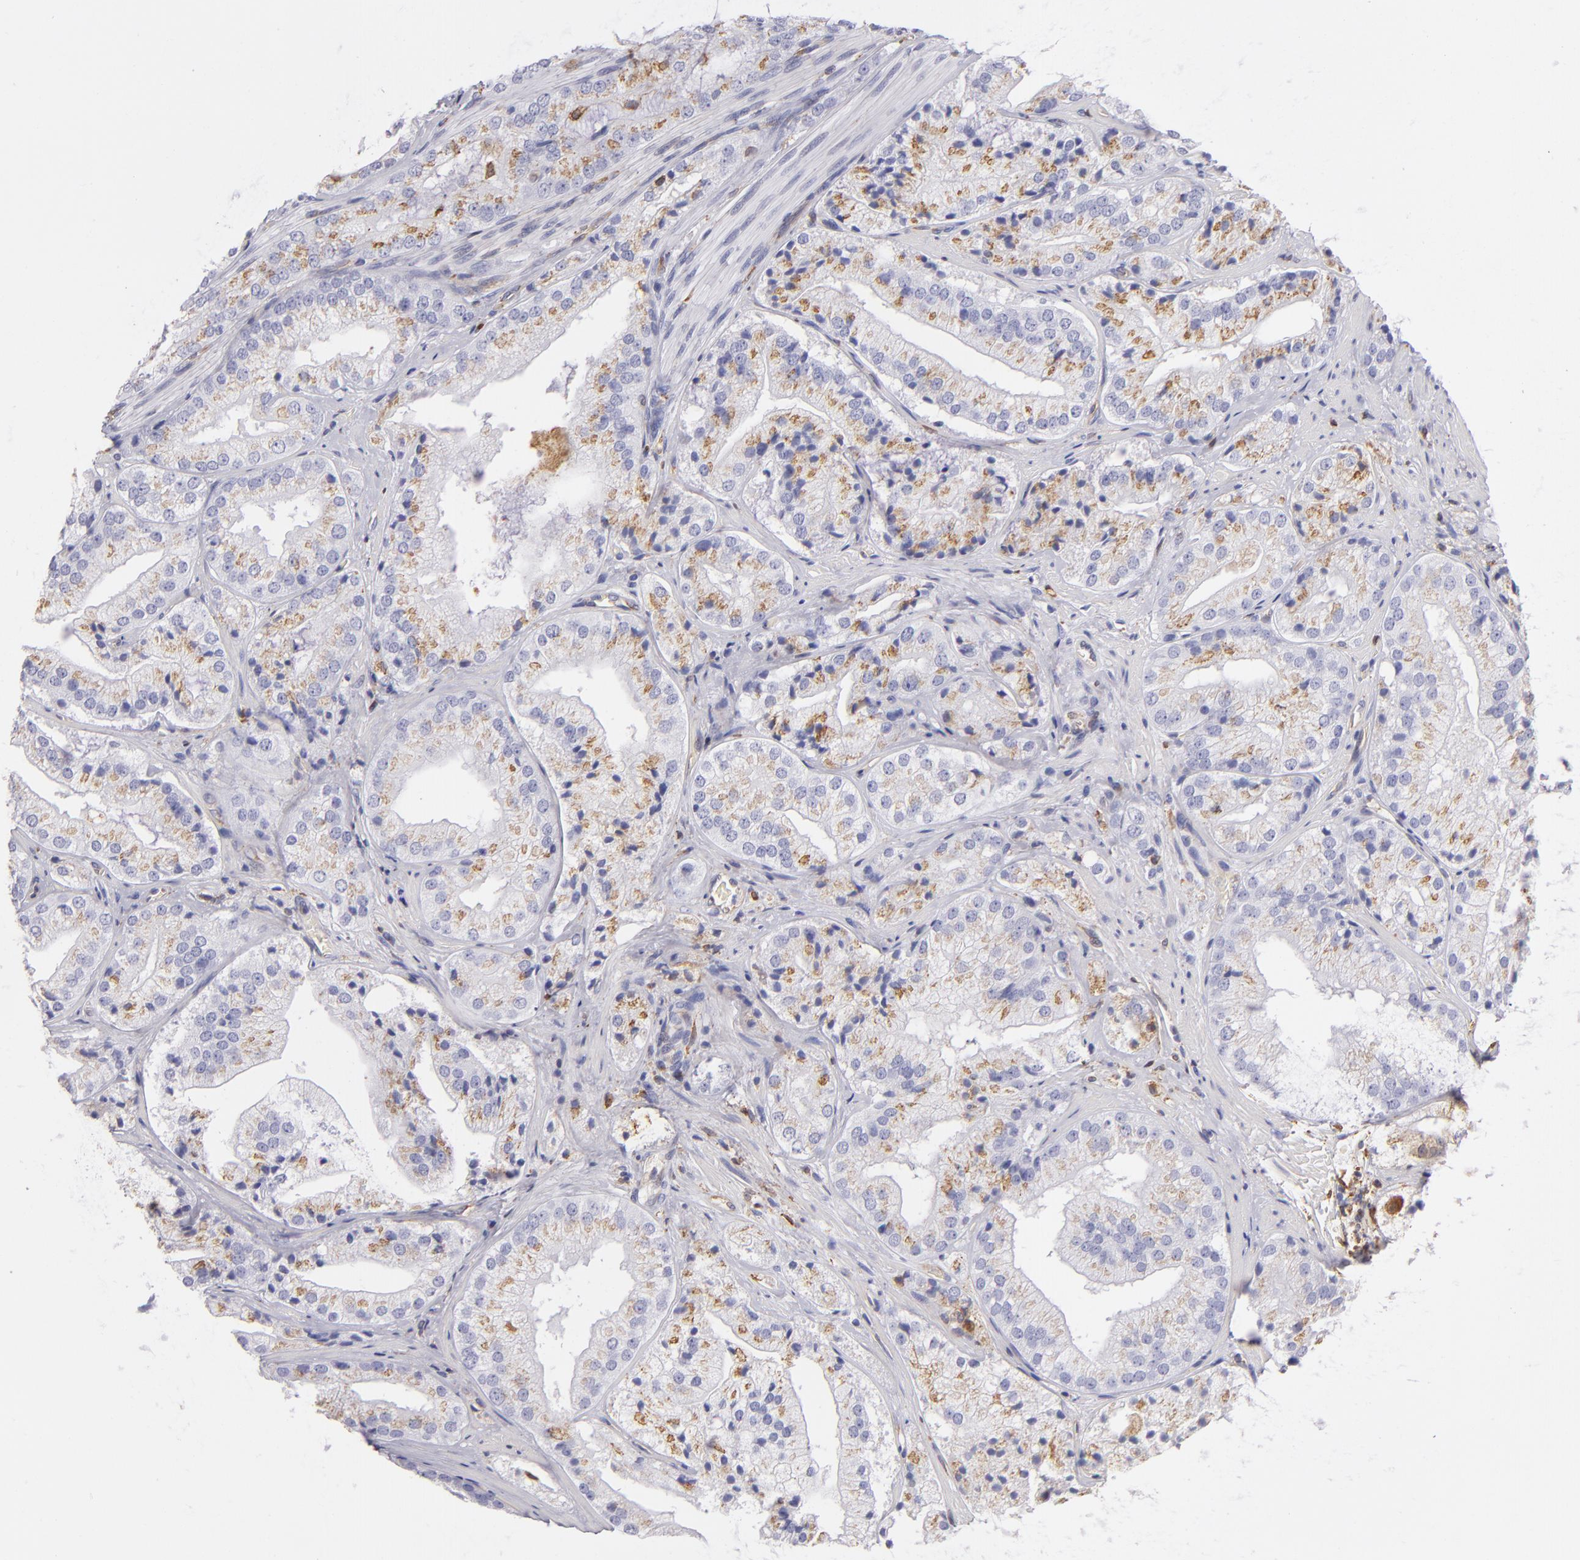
{"staining": {"intensity": "weak", "quantity": "25%-75%", "location": "cytoplasmic/membranous"}, "tissue": "prostate cancer", "cell_type": "Tumor cells", "image_type": "cancer", "snomed": [{"axis": "morphology", "description": "Adenocarcinoma, Low grade"}, {"axis": "topography", "description": "Prostate"}], "caption": "Brown immunohistochemical staining in adenocarcinoma (low-grade) (prostate) demonstrates weak cytoplasmic/membranous staining in approximately 25%-75% of tumor cells.", "gene": "CD74", "patient": {"sex": "male", "age": 60}}